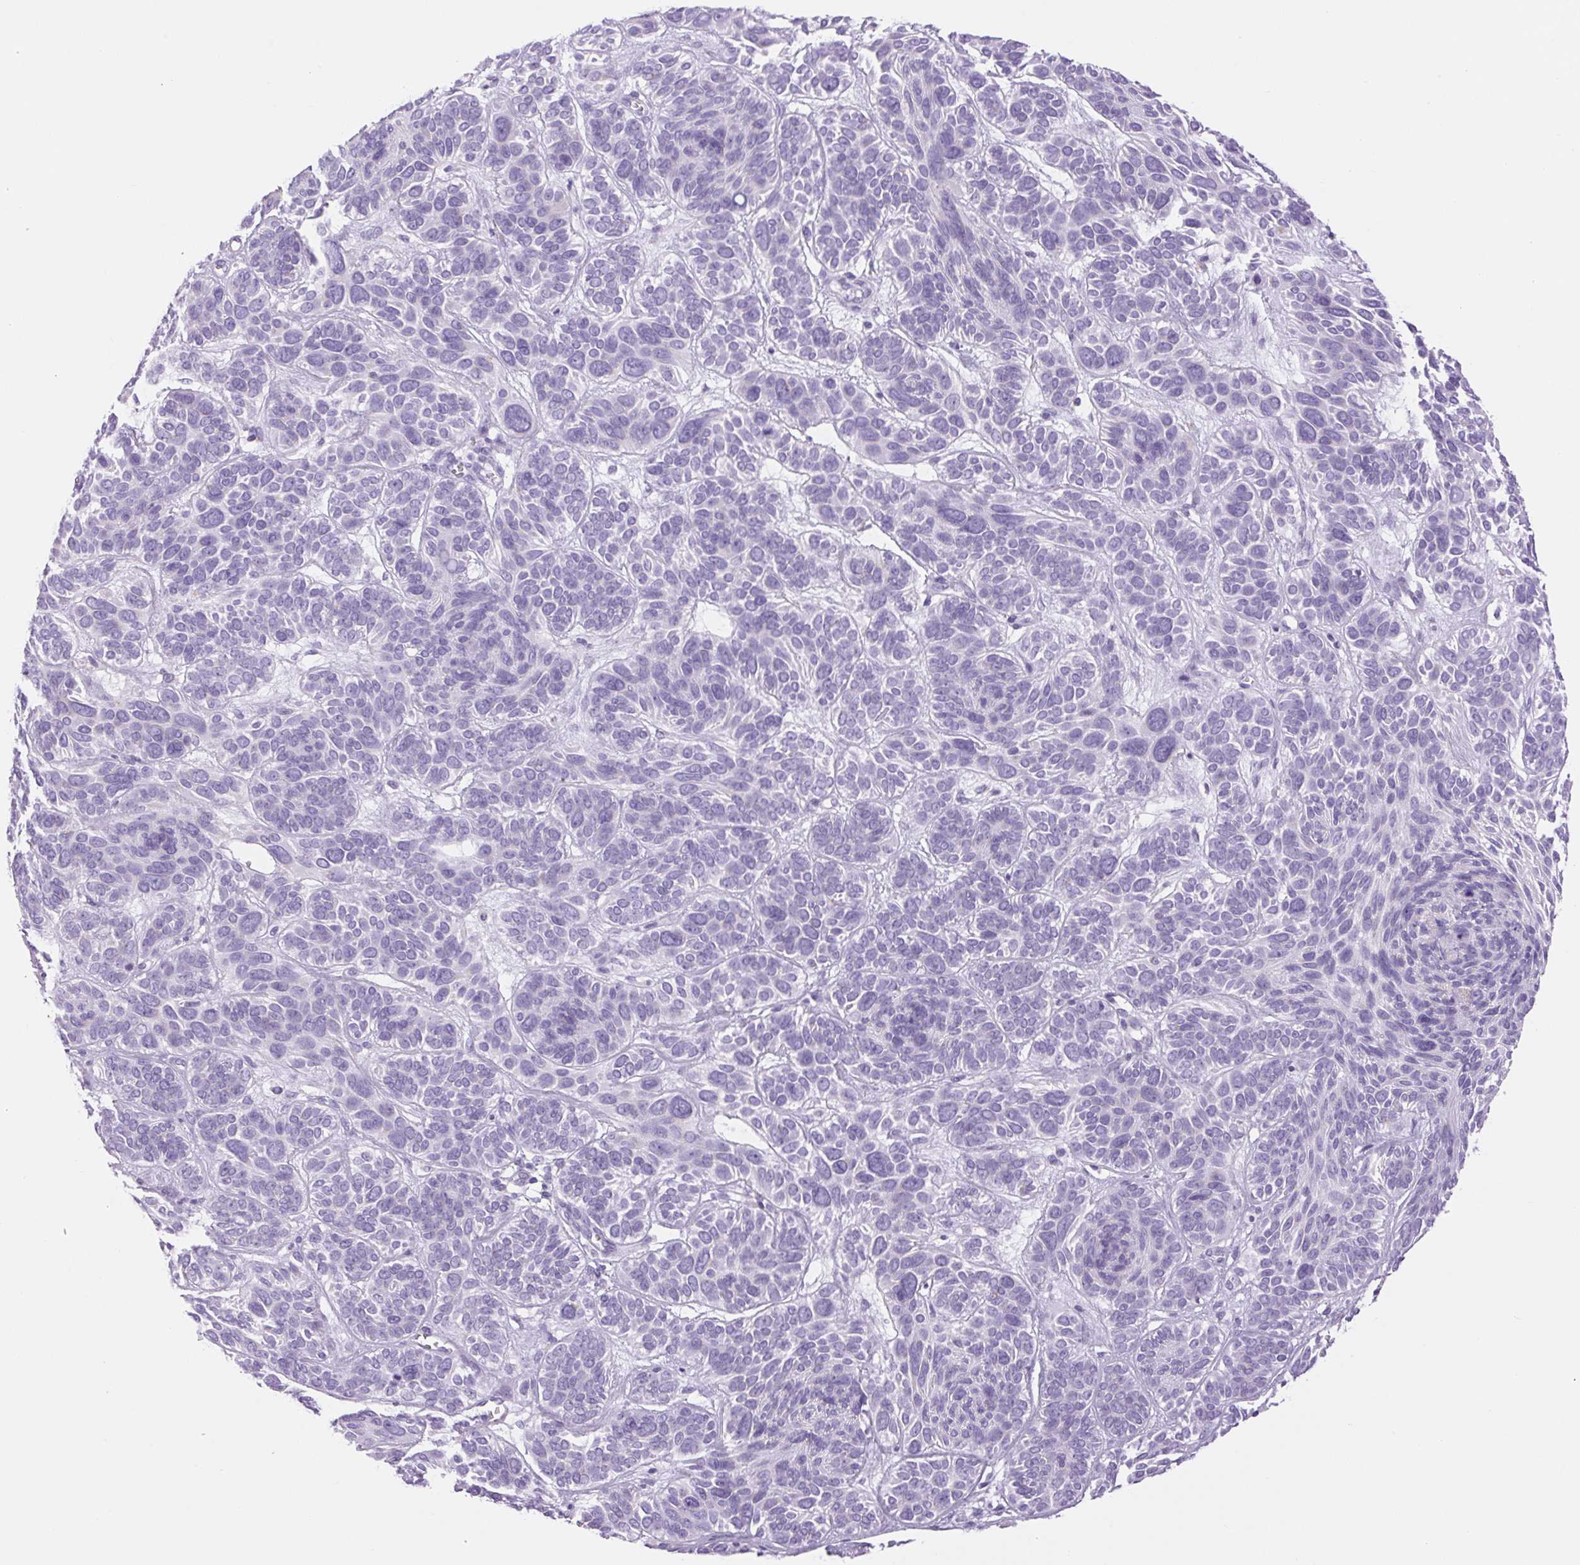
{"staining": {"intensity": "negative", "quantity": "none", "location": "none"}, "tissue": "skin cancer", "cell_type": "Tumor cells", "image_type": "cancer", "snomed": [{"axis": "morphology", "description": "Basal cell carcinoma"}, {"axis": "topography", "description": "Skin"}, {"axis": "topography", "description": "Skin of face"}], "caption": "This is an IHC image of skin cancer (basal cell carcinoma). There is no expression in tumor cells.", "gene": "SERPINB3", "patient": {"sex": "male", "age": 73}}